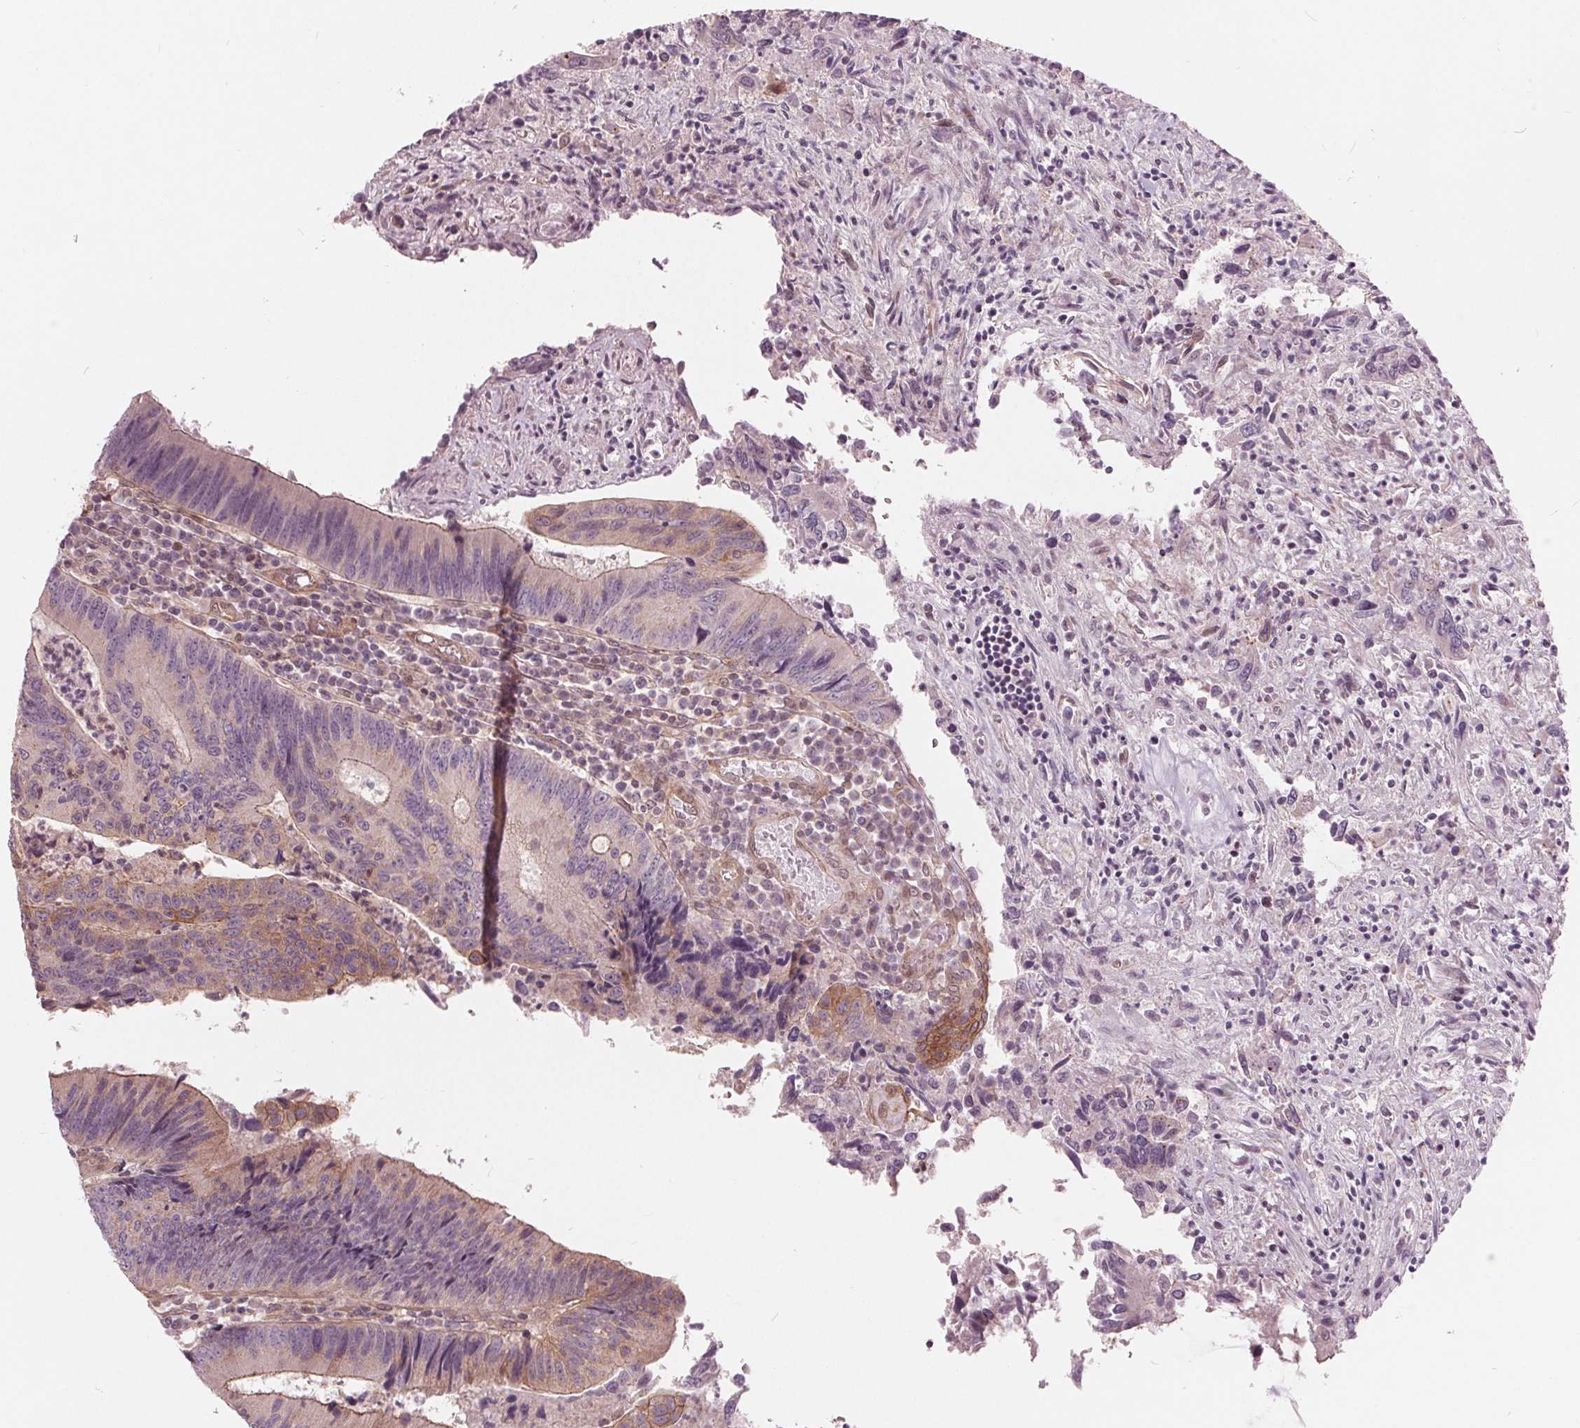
{"staining": {"intensity": "moderate", "quantity": "<25%", "location": "cytoplasmic/membranous"}, "tissue": "colorectal cancer", "cell_type": "Tumor cells", "image_type": "cancer", "snomed": [{"axis": "morphology", "description": "Adenocarcinoma, NOS"}, {"axis": "topography", "description": "Colon"}], "caption": "A photomicrograph showing moderate cytoplasmic/membranous positivity in about <25% of tumor cells in colorectal adenocarcinoma, as visualized by brown immunohistochemical staining.", "gene": "TXNIP", "patient": {"sex": "female", "age": 67}}